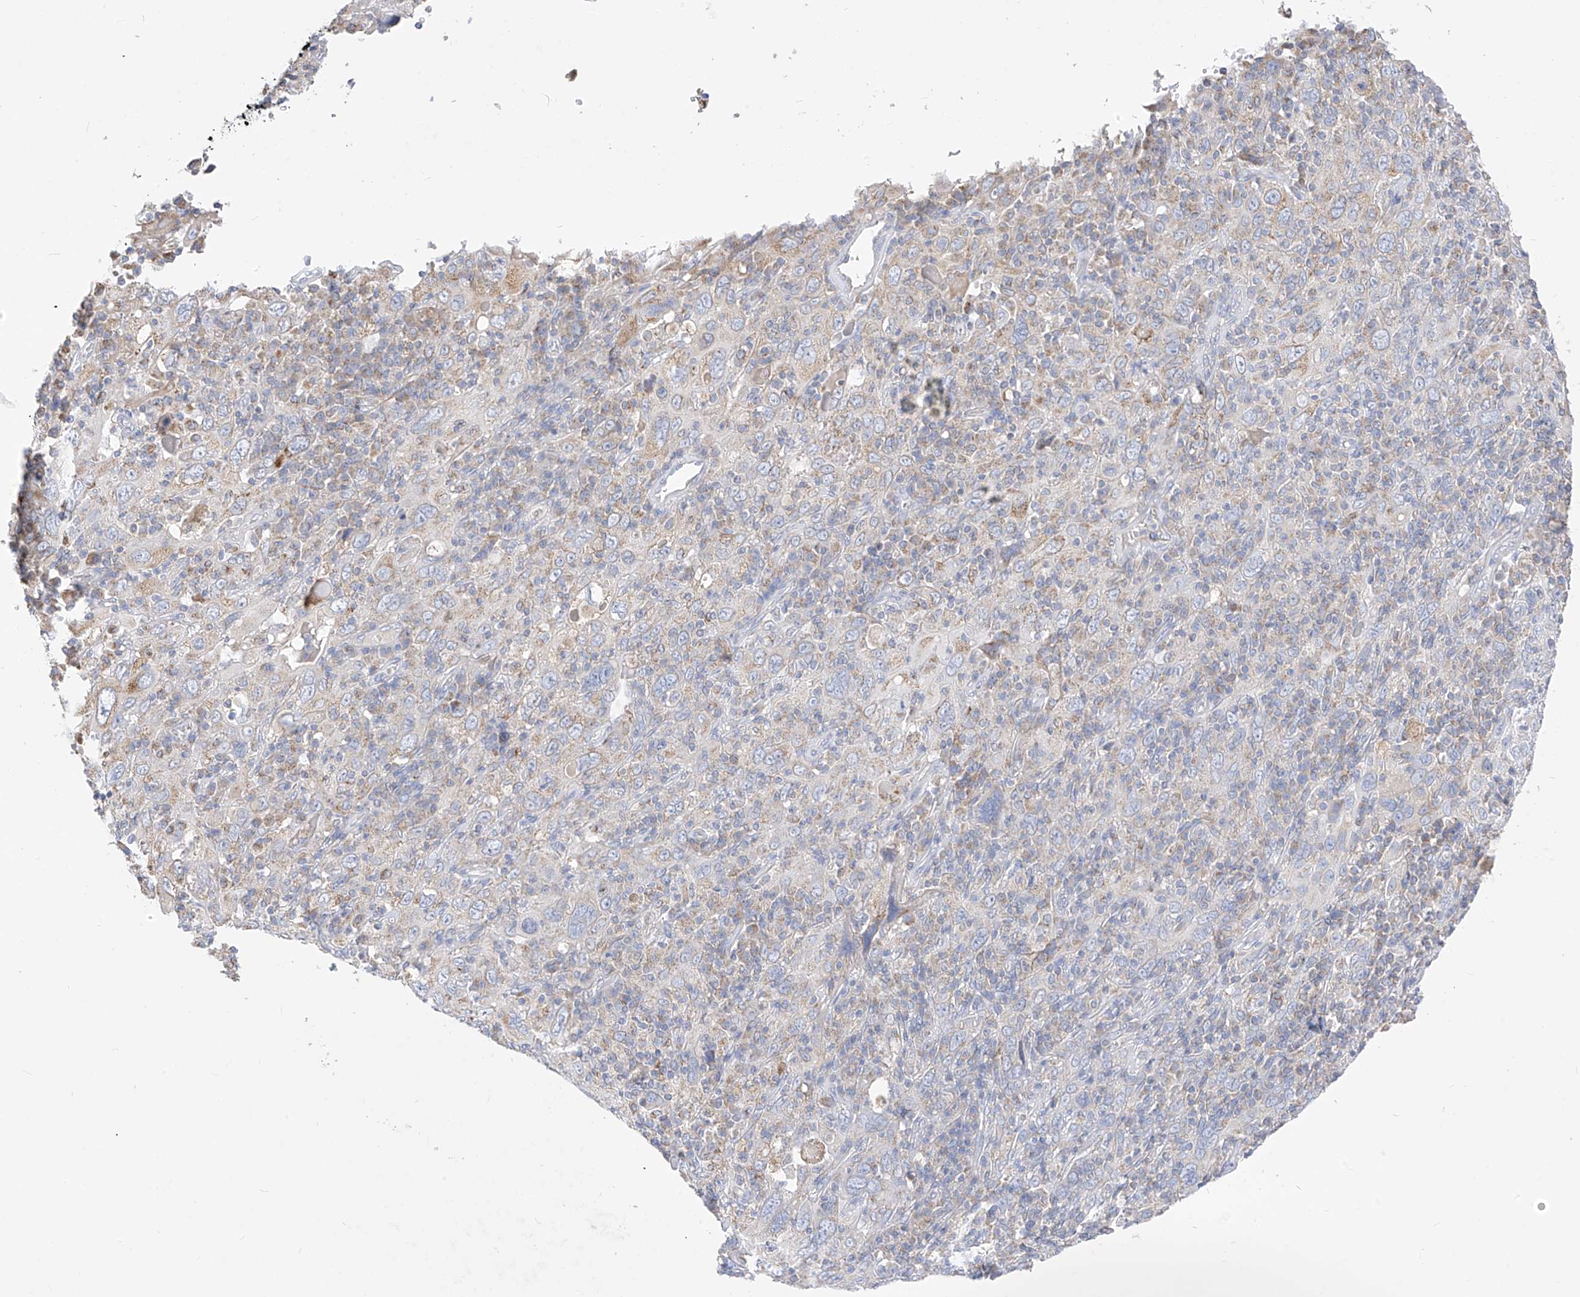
{"staining": {"intensity": "weak", "quantity": "25%-75%", "location": "cytoplasmic/membranous"}, "tissue": "cervical cancer", "cell_type": "Tumor cells", "image_type": "cancer", "snomed": [{"axis": "morphology", "description": "Squamous cell carcinoma, NOS"}, {"axis": "topography", "description": "Cervix"}], "caption": "Cervical cancer (squamous cell carcinoma) tissue displays weak cytoplasmic/membranous positivity in approximately 25%-75% of tumor cells", "gene": "RASA2", "patient": {"sex": "female", "age": 46}}